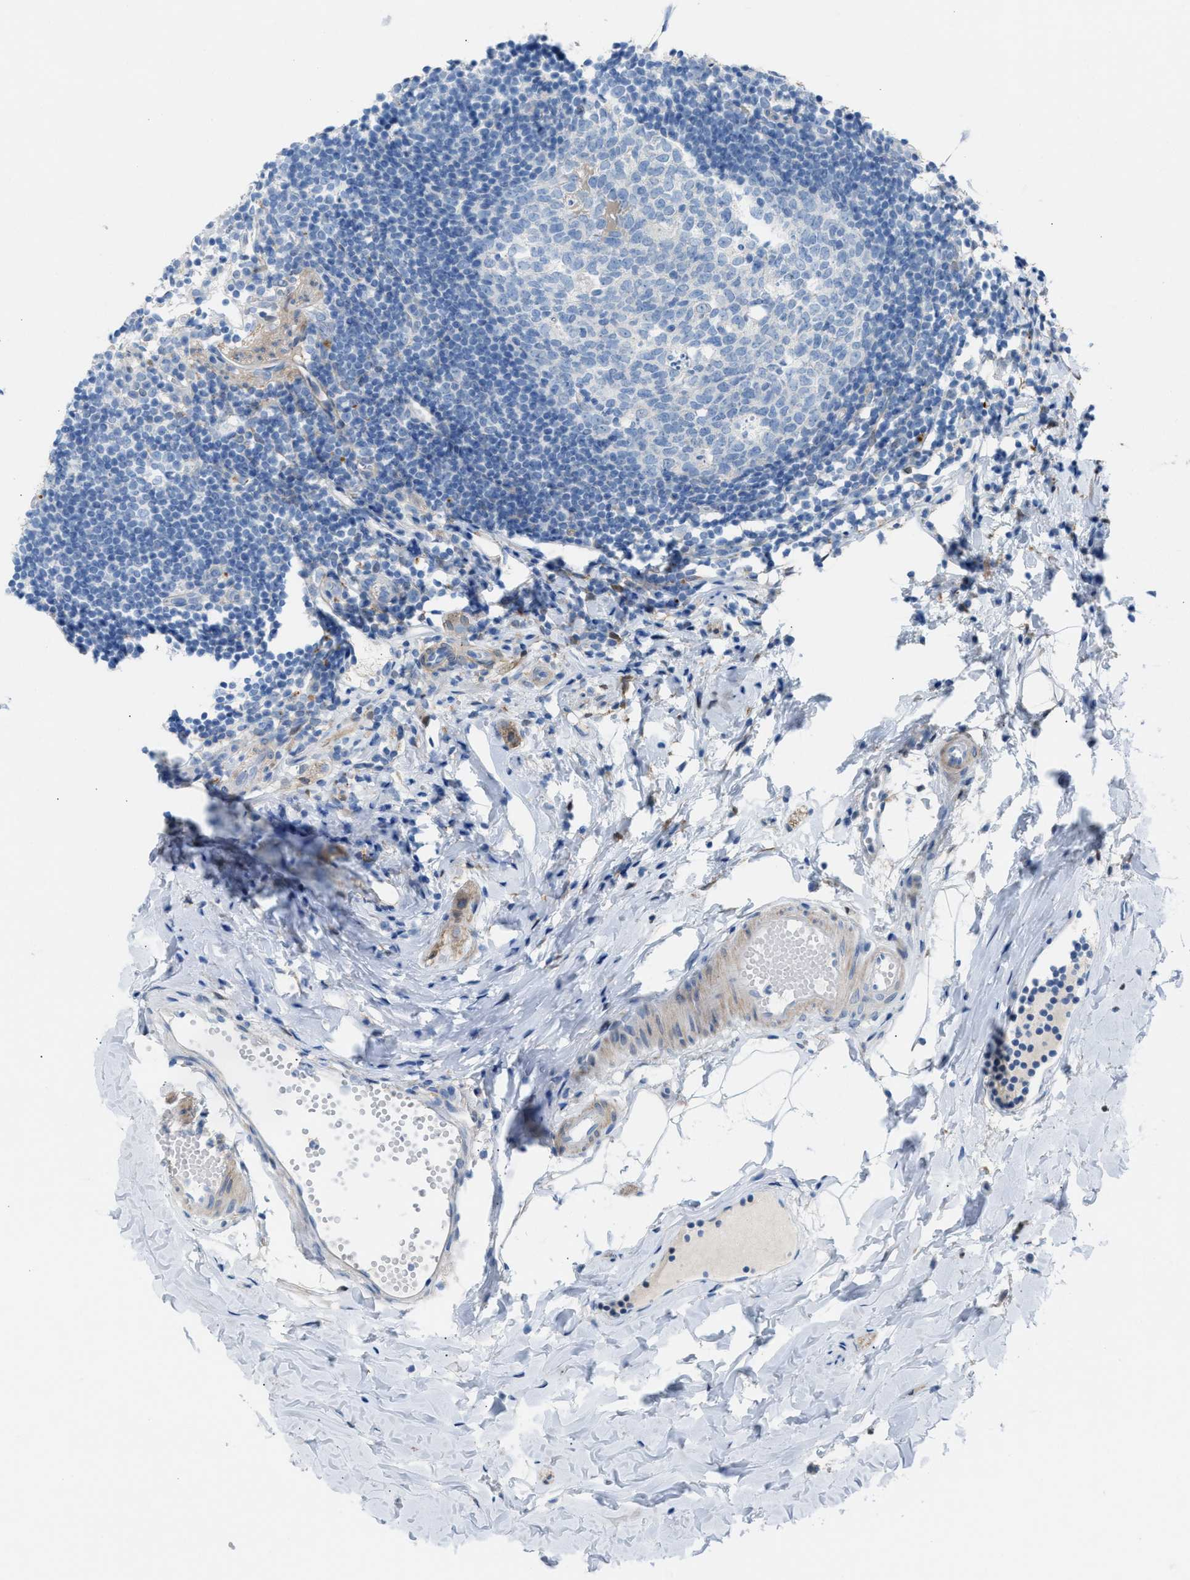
{"staining": {"intensity": "negative", "quantity": "none", "location": "none"}, "tissue": "appendix", "cell_type": "Glandular cells", "image_type": "normal", "snomed": [{"axis": "morphology", "description": "Normal tissue, NOS"}, {"axis": "topography", "description": "Appendix"}], "caption": "Photomicrograph shows no significant protein positivity in glandular cells of unremarkable appendix.", "gene": "ASPA", "patient": {"sex": "female", "age": 20}}